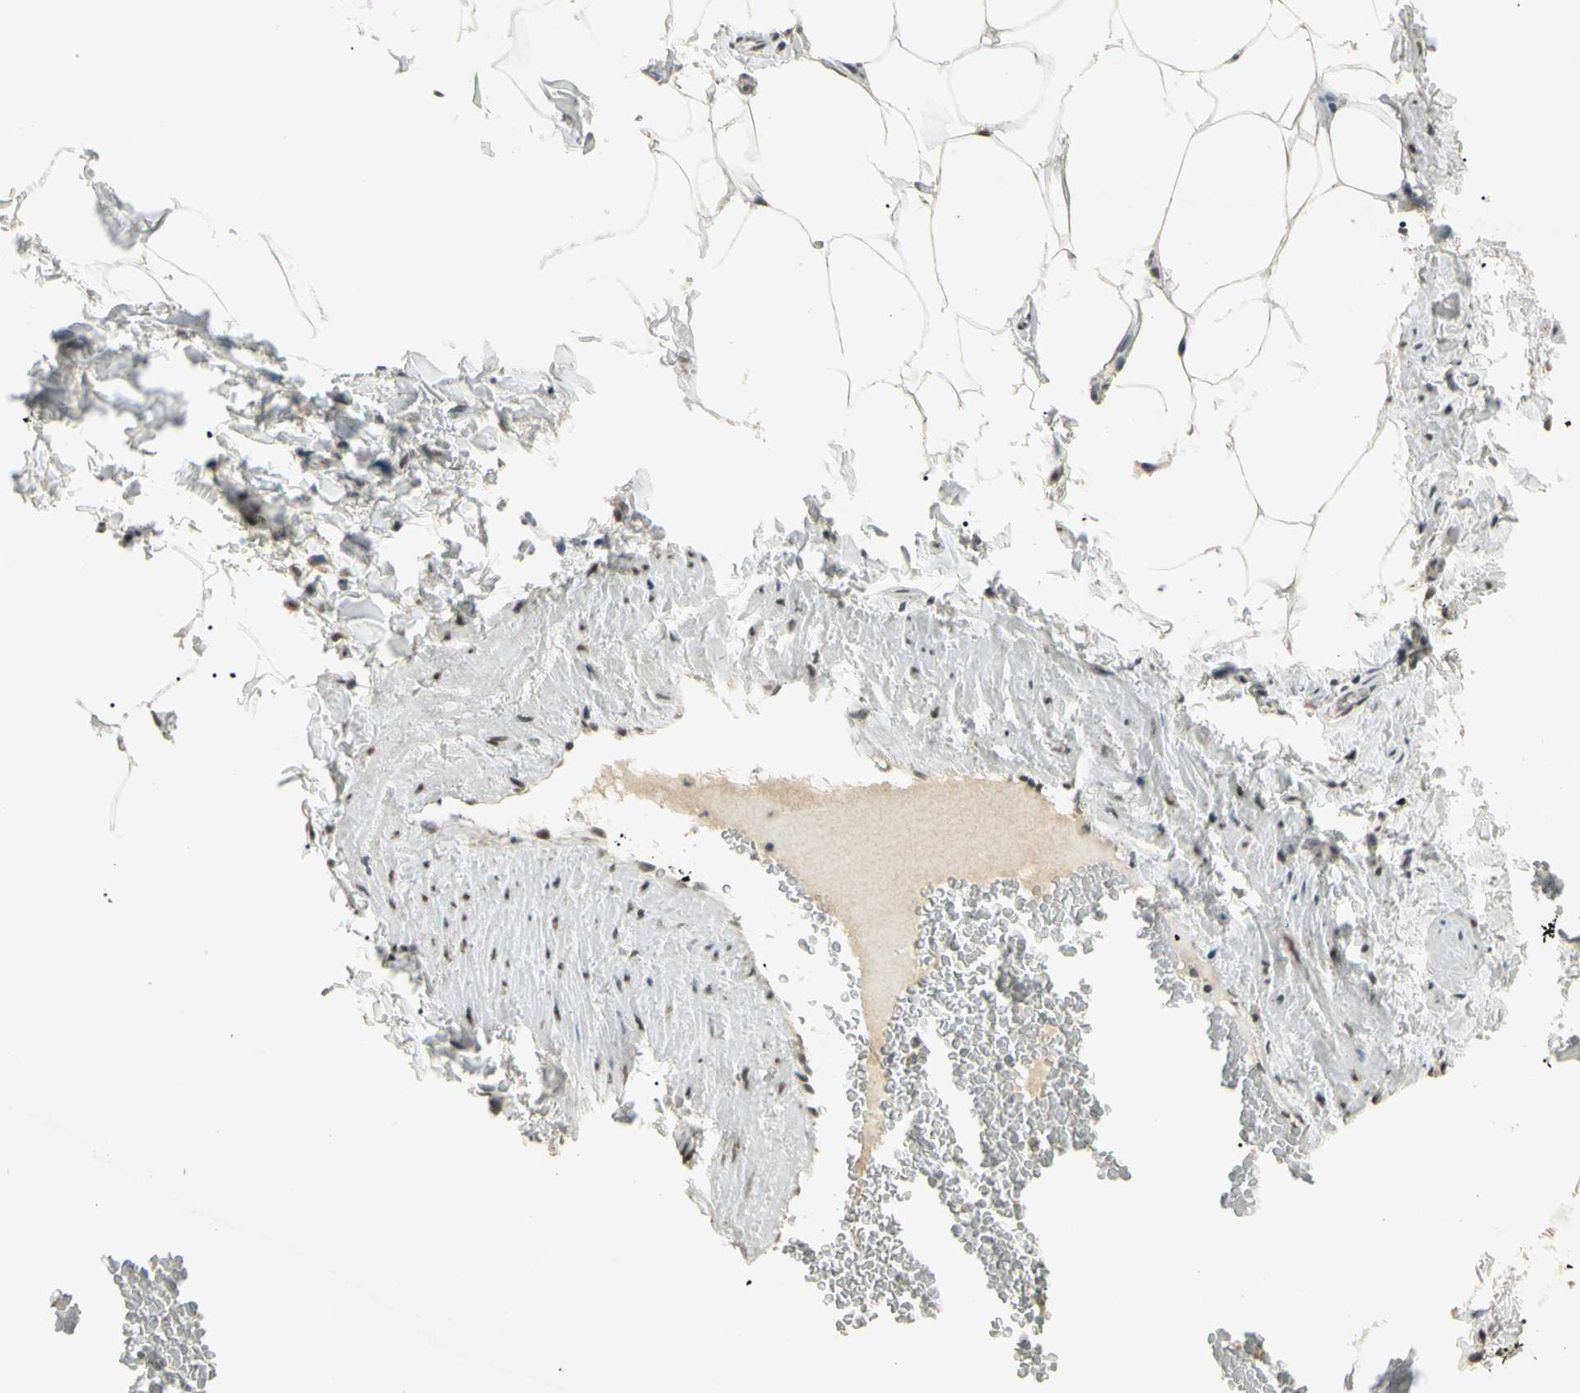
{"staining": {"intensity": "moderate", "quantity": ">75%", "location": "cytoplasmic/membranous,nuclear"}, "tissue": "adipose tissue", "cell_type": "Adipocytes", "image_type": "normal", "snomed": [{"axis": "morphology", "description": "Normal tissue, NOS"}, {"axis": "topography", "description": "Vascular tissue"}], "caption": "Immunohistochemistry (IHC) (DAB) staining of benign human adipose tissue reveals moderate cytoplasmic/membranous,nuclear protein expression in about >75% of adipocytes.", "gene": "ZBTB4", "patient": {"sex": "male", "age": 41}}